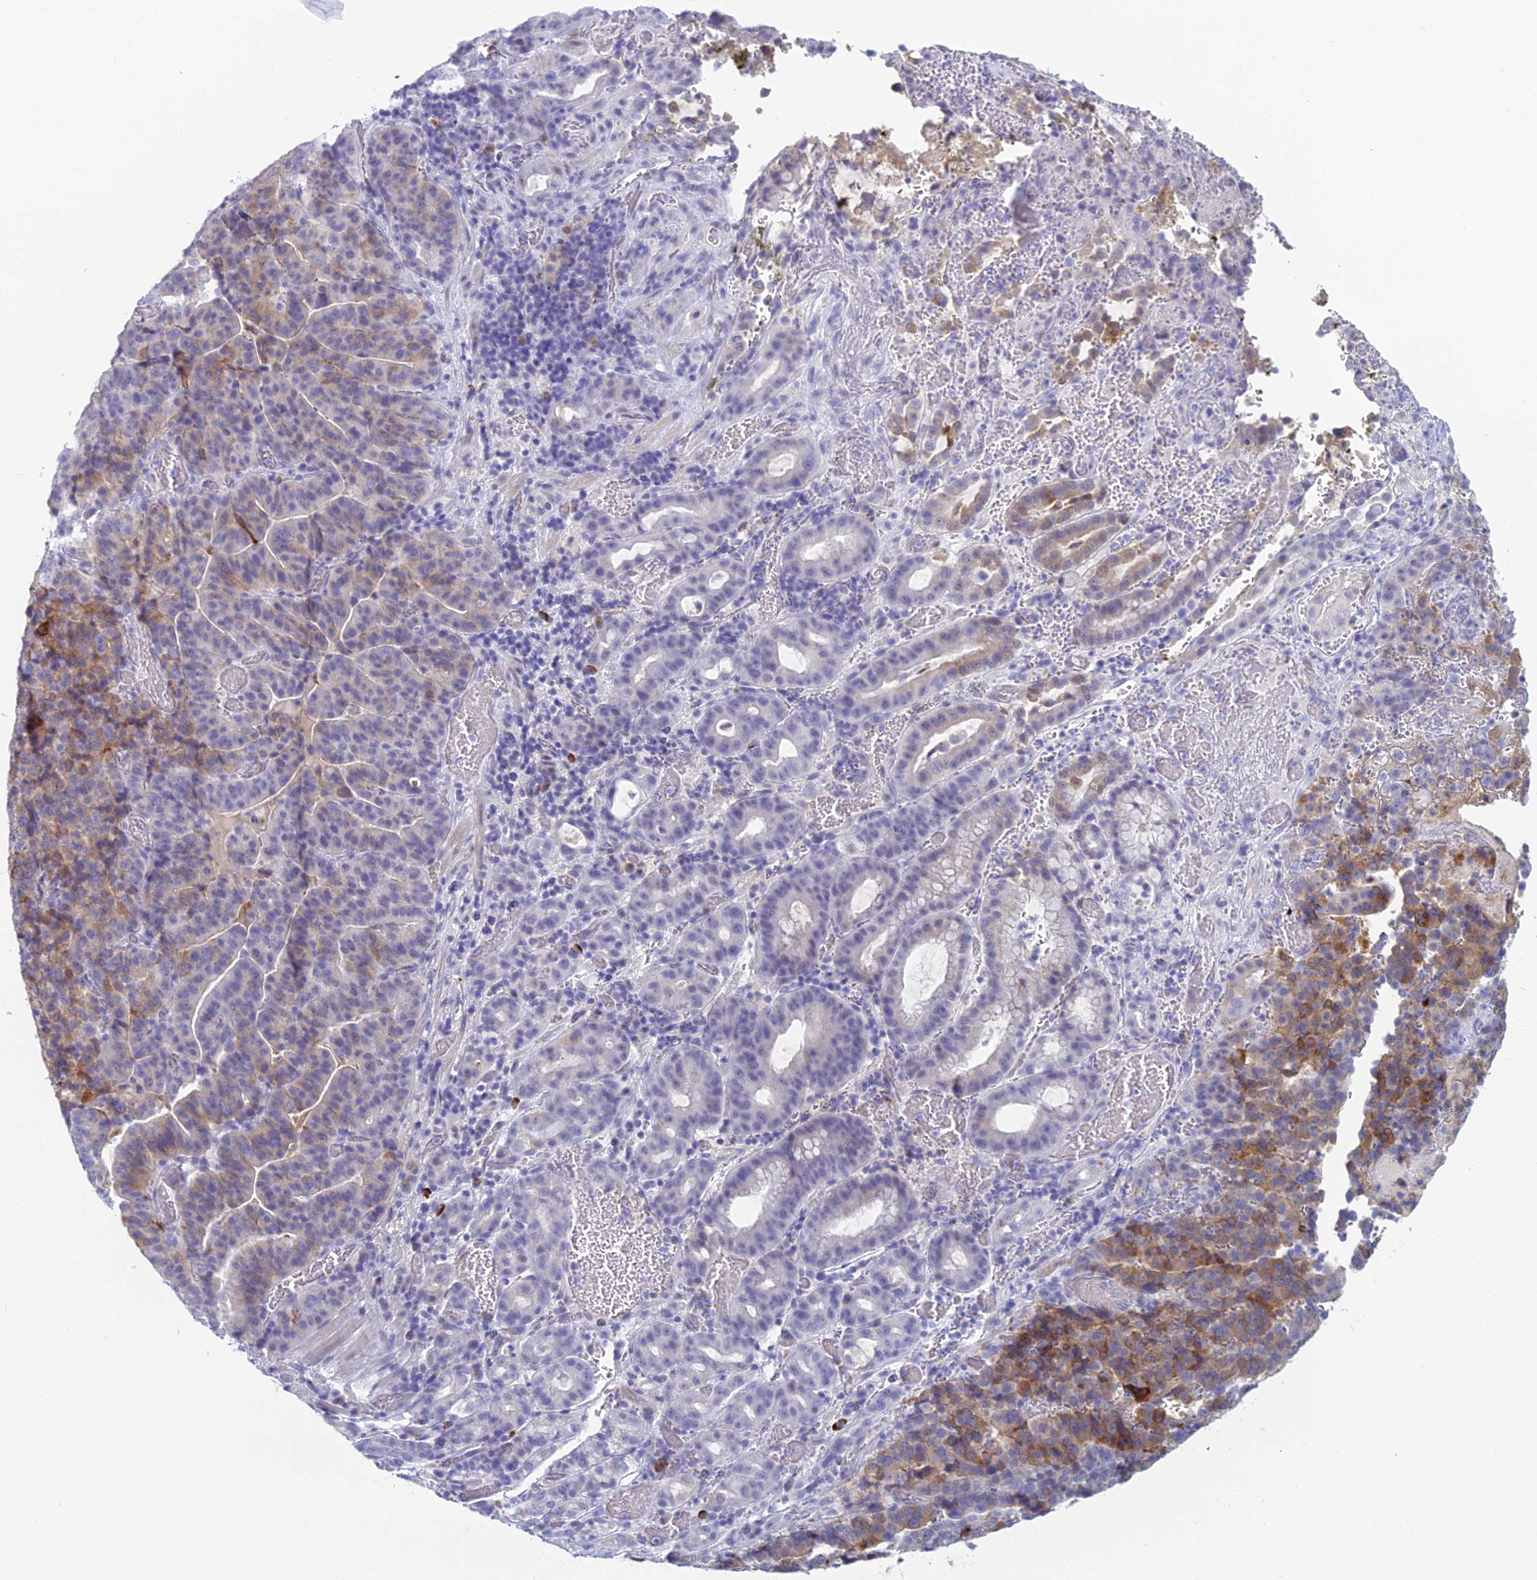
{"staining": {"intensity": "moderate", "quantity": "25%-75%", "location": "cytoplasmic/membranous"}, "tissue": "stomach cancer", "cell_type": "Tumor cells", "image_type": "cancer", "snomed": [{"axis": "morphology", "description": "Adenocarcinoma, NOS"}, {"axis": "topography", "description": "Stomach"}], "caption": "Protein staining of stomach adenocarcinoma tissue exhibits moderate cytoplasmic/membranous staining in approximately 25%-75% of tumor cells.", "gene": "MUC13", "patient": {"sex": "male", "age": 48}}